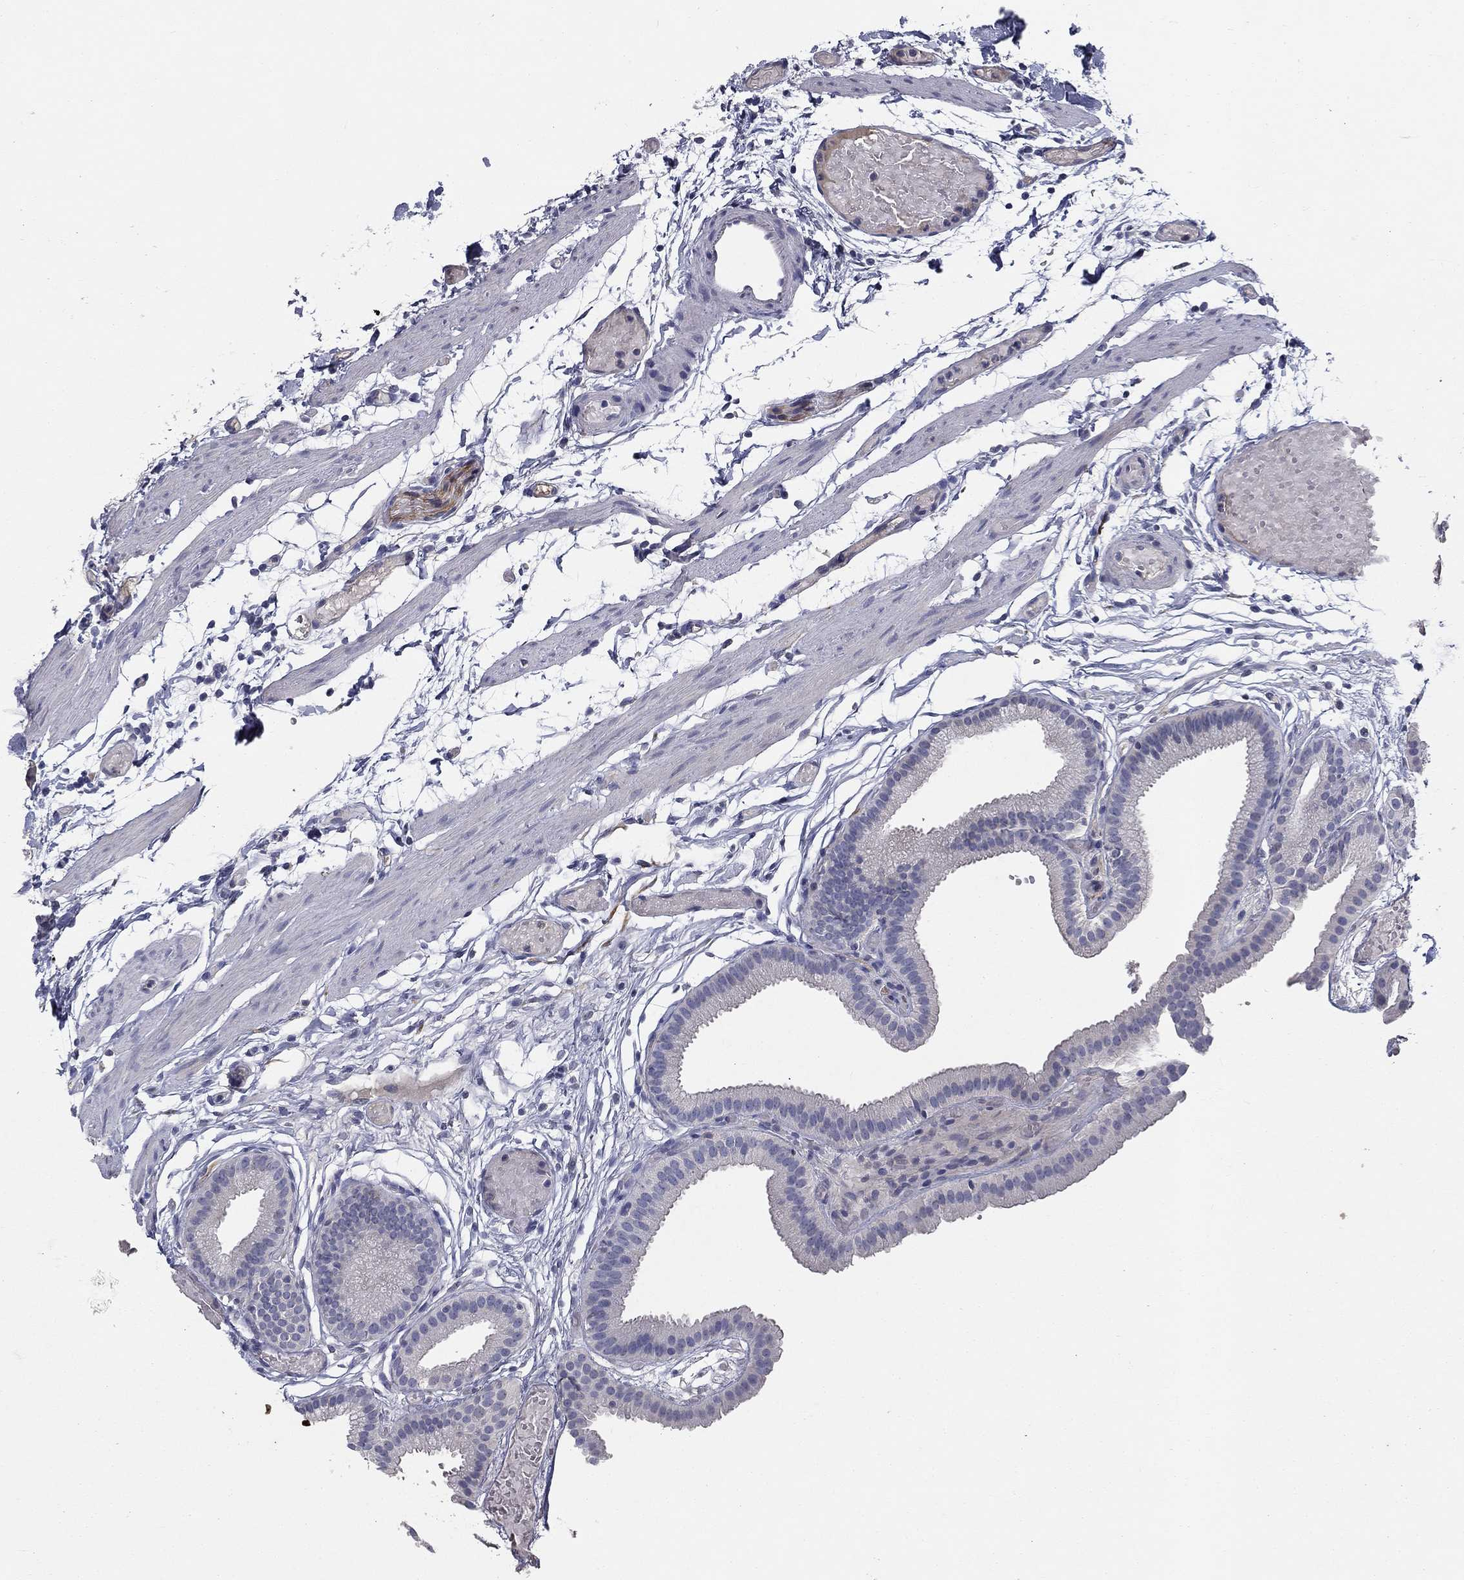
{"staining": {"intensity": "negative", "quantity": "none", "location": "none"}, "tissue": "gallbladder", "cell_type": "Glandular cells", "image_type": "normal", "snomed": [{"axis": "morphology", "description": "Normal tissue, NOS"}, {"axis": "topography", "description": "Gallbladder"}], "caption": "This histopathology image is of benign gallbladder stained with immunohistochemistry to label a protein in brown with the nuclei are counter-stained blue. There is no staining in glandular cells.", "gene": "CD274", "patient": {"sex": "female", "age": 45}}